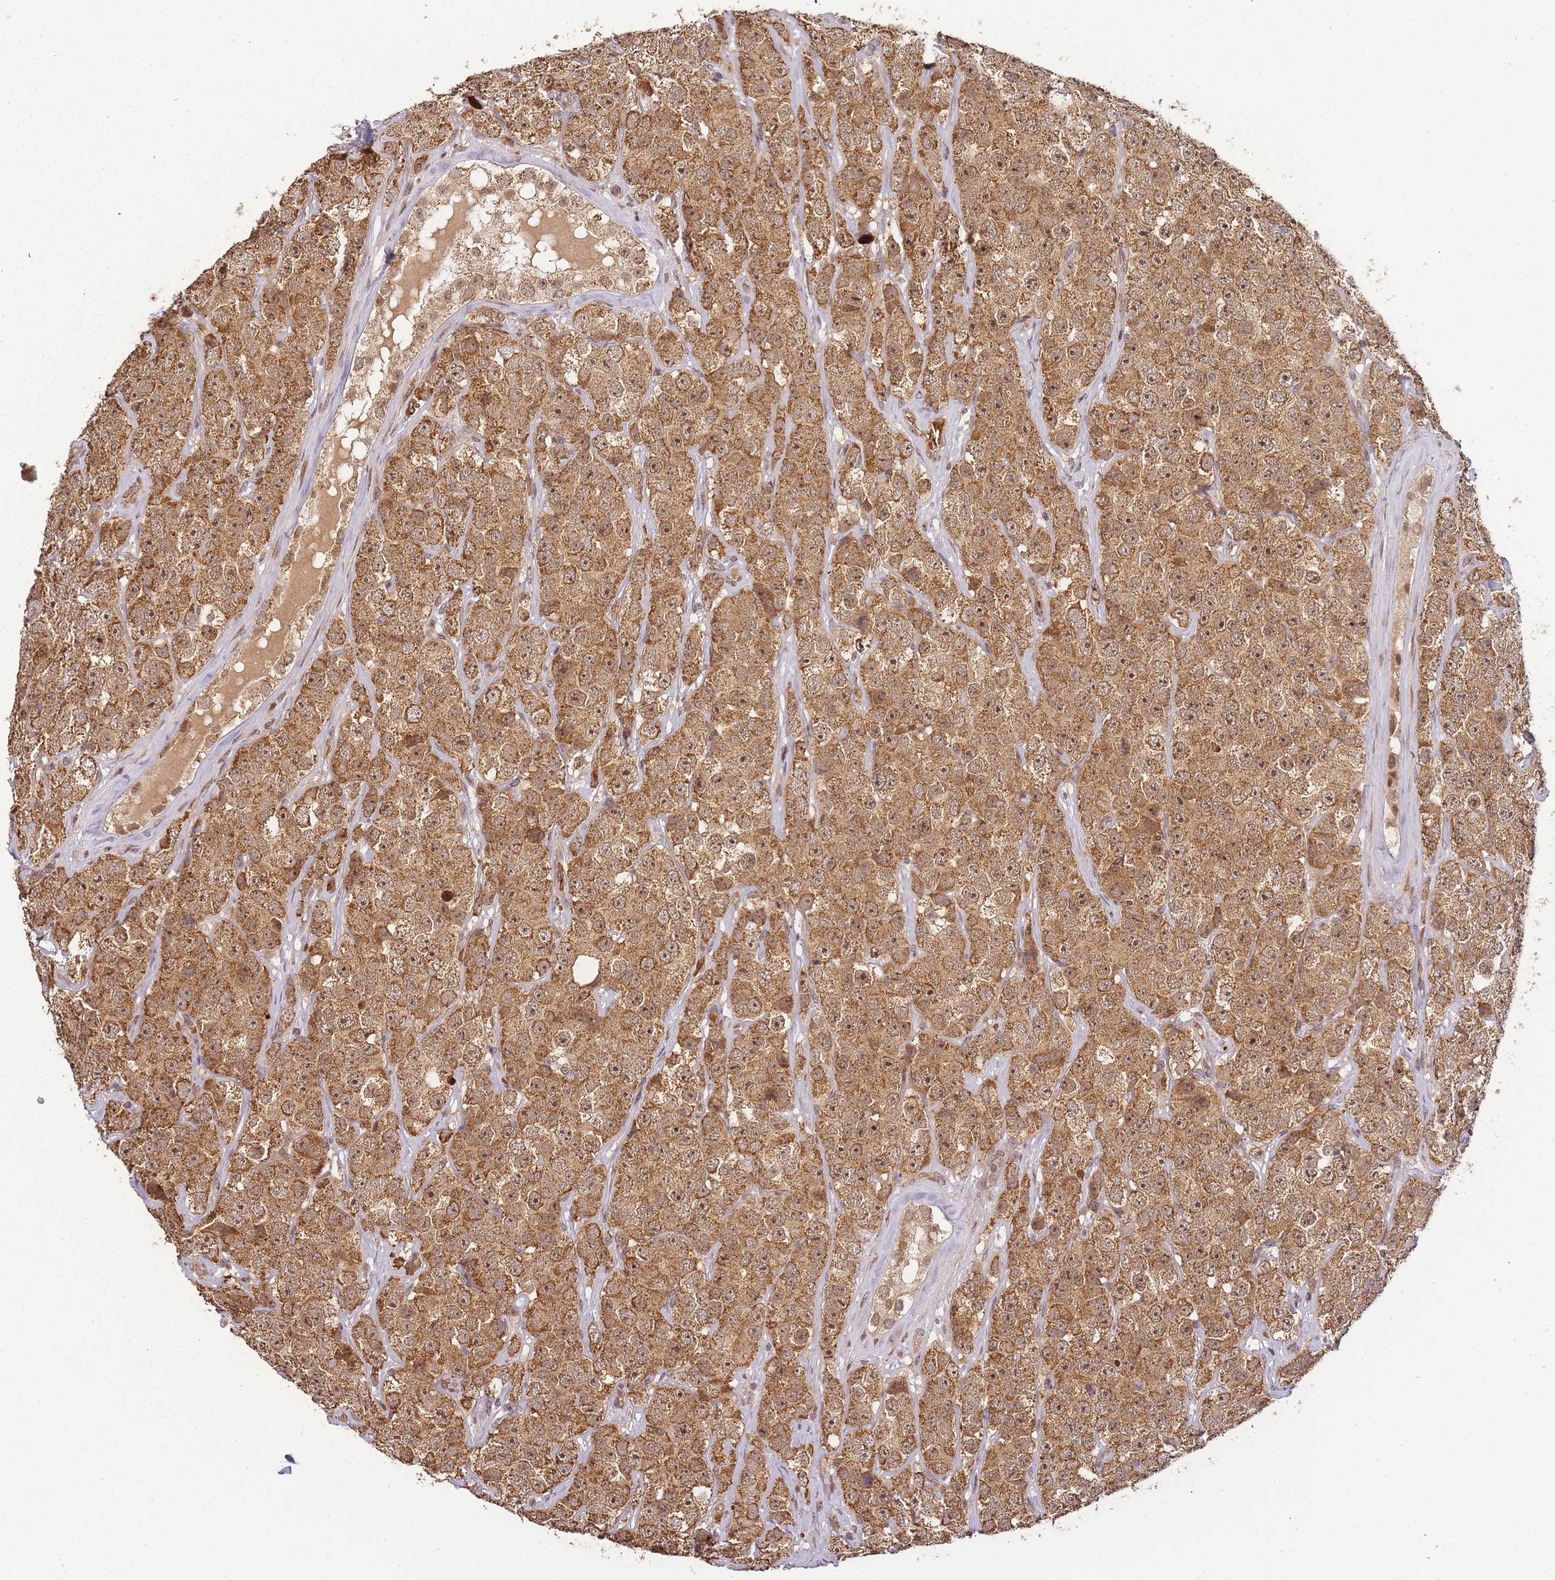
{"staining": {"intensity": "moderate", "quantity": ">75%", "location": "cytoplasmic/membranous,nuclear"}, "tissue": "testis cancer", "cell_type": "Tumor cells", "image_type": "cancer", "snomed": [{"axis": "morphology", "description": "Seminoma, NOS"}, {"axis": "topography", "description": "Testis"}], "caption": "A photomicrograph of seminoma (testis) stained for a protein reveals moderate cytoplasmic/membranous and nuclear brown staining in tumor cells.", "gene": "ZNF497", "patient": {"sex": "male", "age": 28}}